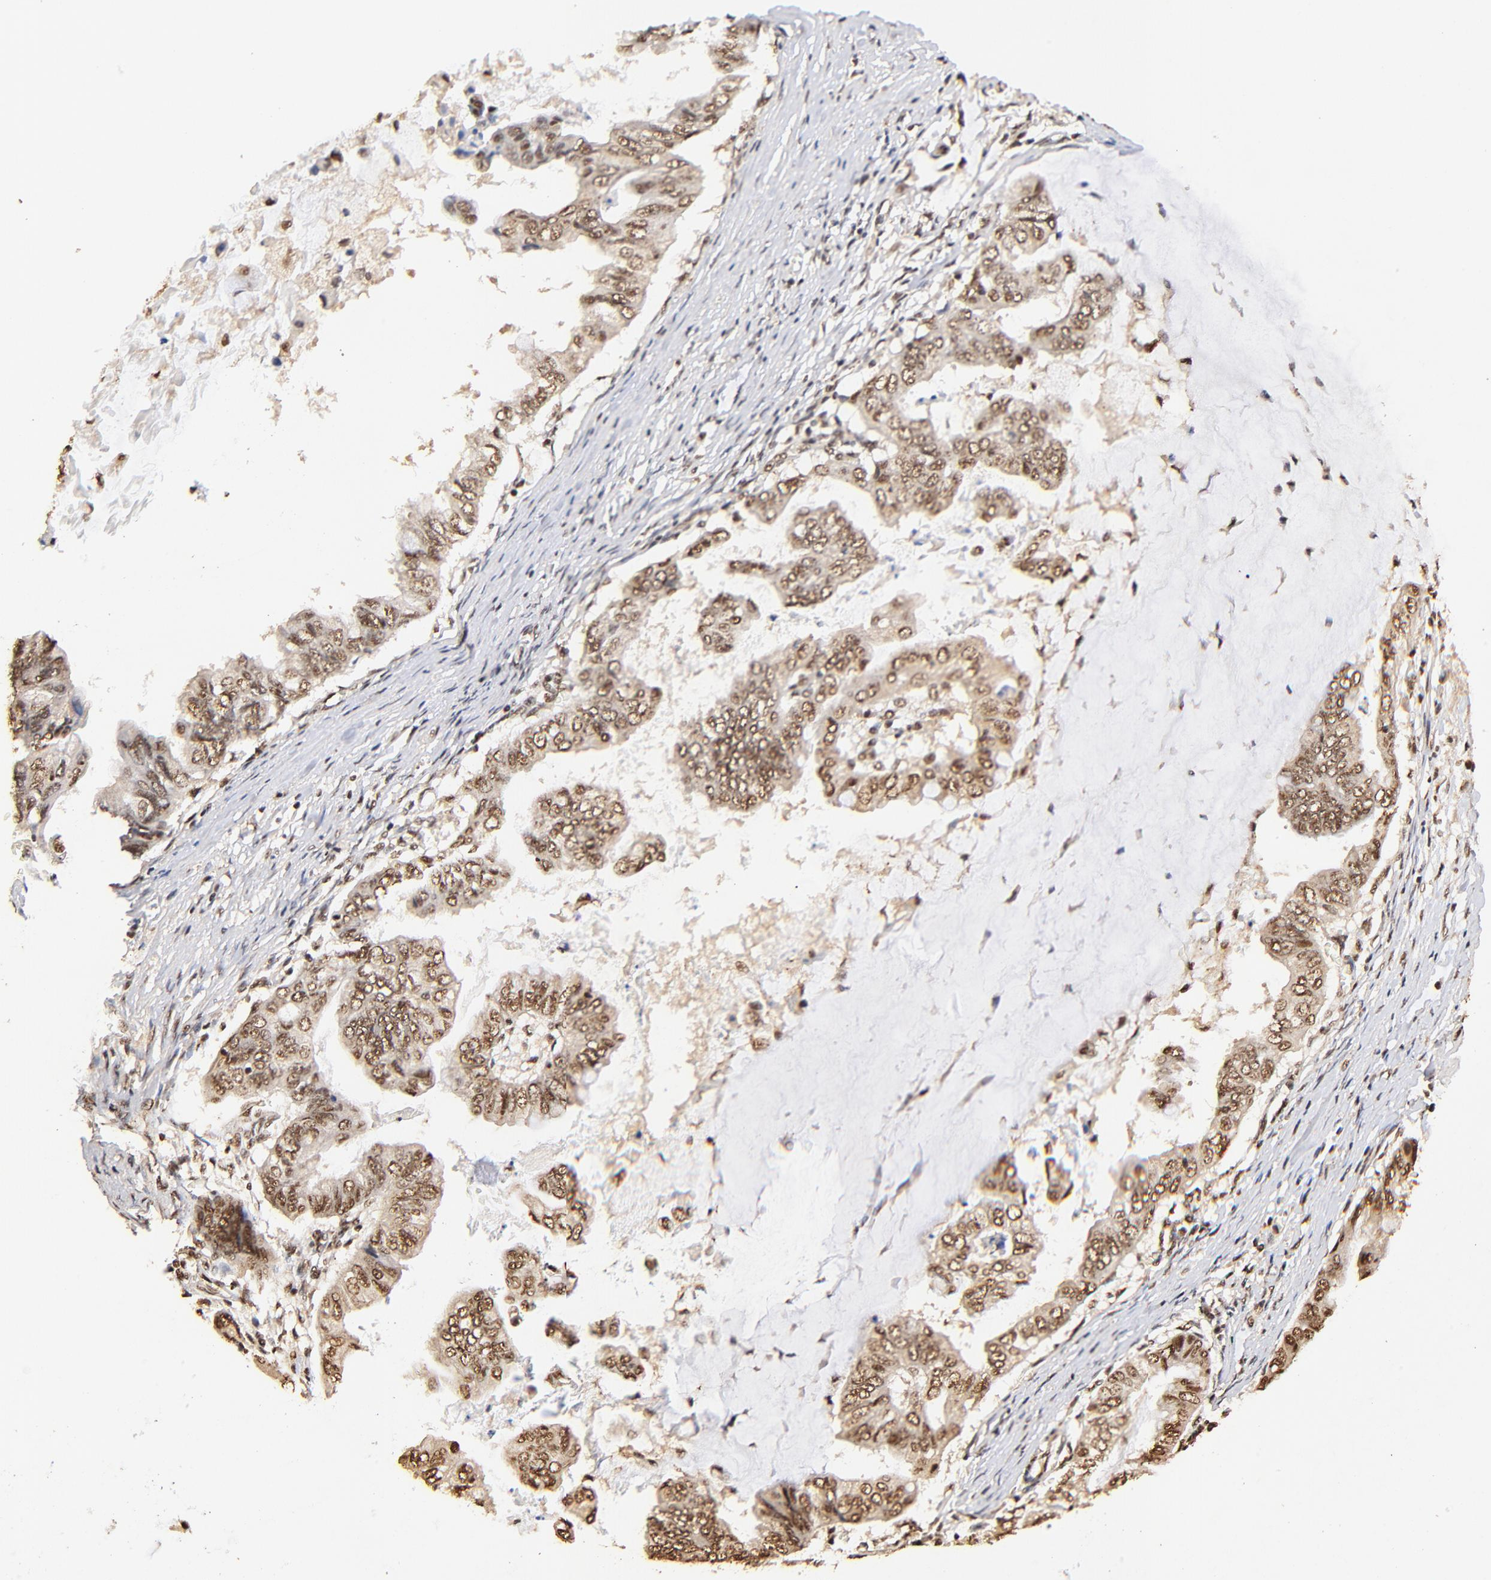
{"staining": {"intensity": "moderate", "quantity": ">75%", "location": "cytoplasmic/membranous,nuclear"}, "tissue": "stomach cancer", "cell_type": "Tumor cells", "image_type": "cancer", "snomed": [{"axis": "morphology", "description": "Adenocarcinoma, NOS"}, {"axis": "topography", "description": "Stomach, upper"}], "caption": "Immunohistochemical staining of human stomach adenocarcinoma demonstrates medium levels of moderate cytoplasmic/membranous and nuclear protein positivity in about >75% of tumor cells. The protein is shown in brown color, while the nuclei are stained blue.", "gene": "MED12", "patient": {"sex": "male", "age": 80}}